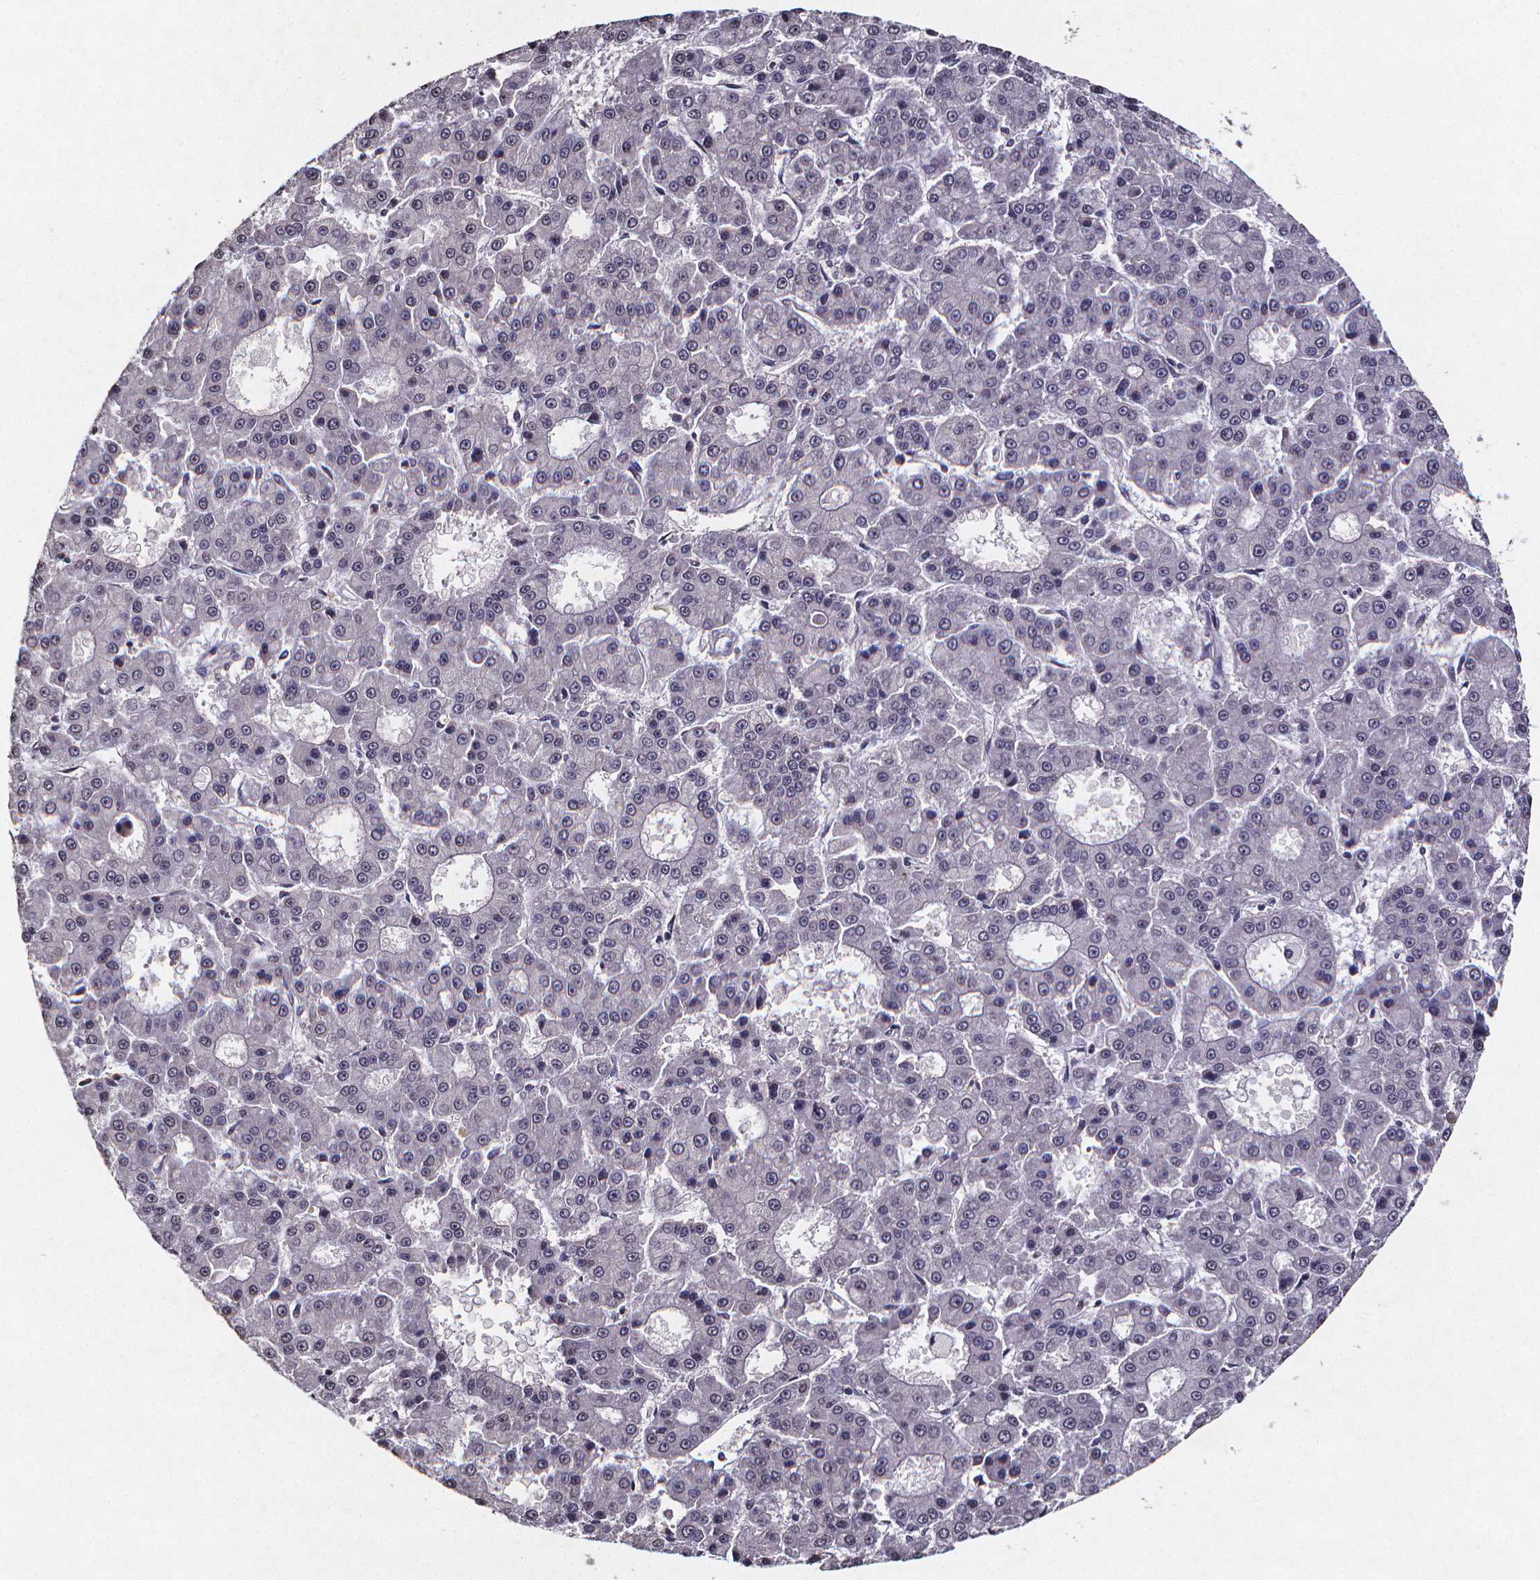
{"staining": {"intensity": "negative", "quantity": "none", "location": "none"}, "tissue": "liver cancer", "cell_type": "Tumor cells", "image_type": "cancer", "snomed": [{"axis": "morphology", "description": "Carcinoma, Hepatocellular, NOS"}, {"axis": "topography", "description": "Liver"}], "caption": "DAB immunohistochemical staining of human liver cancer (hepatocellular carcinoma) exhibits no significant positivity in tumor cells.", "gene": "TP73", "patient": {"sex": "male", "age": 70}}